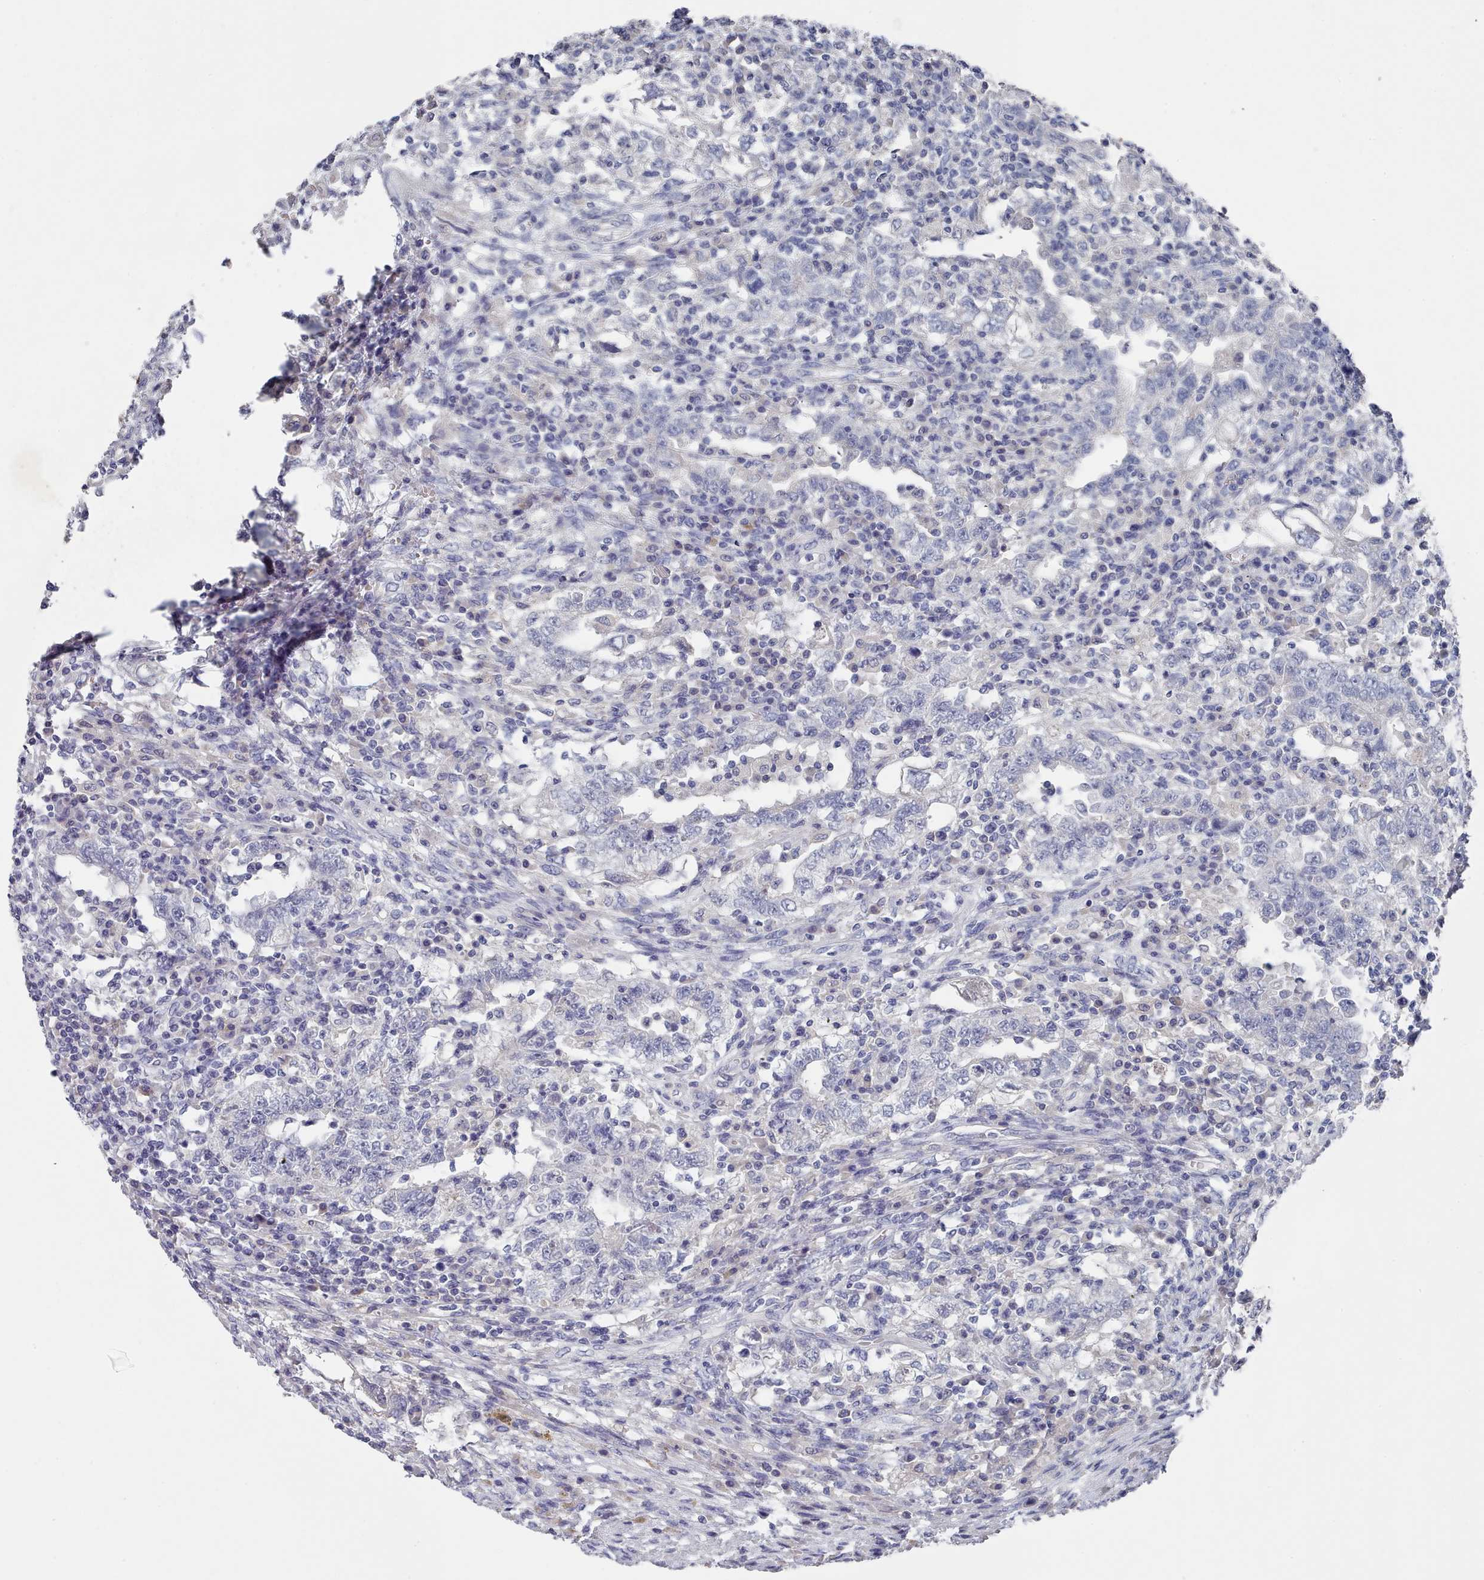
{"staining": {"intensity": "negative", "quantity": "none", "location": "none"}, "tissue": "testis cancer", "cell_type": "Tumor cells", "image_type": "cancer", "snomed": [{"axis": "morphology", "description": "Carcinoma, Embryonal, NOS"}, {"axis": "topography", "description": "Testis"}], "caption": "Immunohistochemistry histopathology image of testis cancer stained for a protein (brown), which reveals no positivity in tumor cells. The staining was performed using DAB (3,3'-diaminobenzidine) to visualize the protein expression in brown, while the nuclei were stained in blue with hematoxylin (Magnification: 20x).", "gene": "ACAD11", "patient": {"sex": "male", "age": 26}}